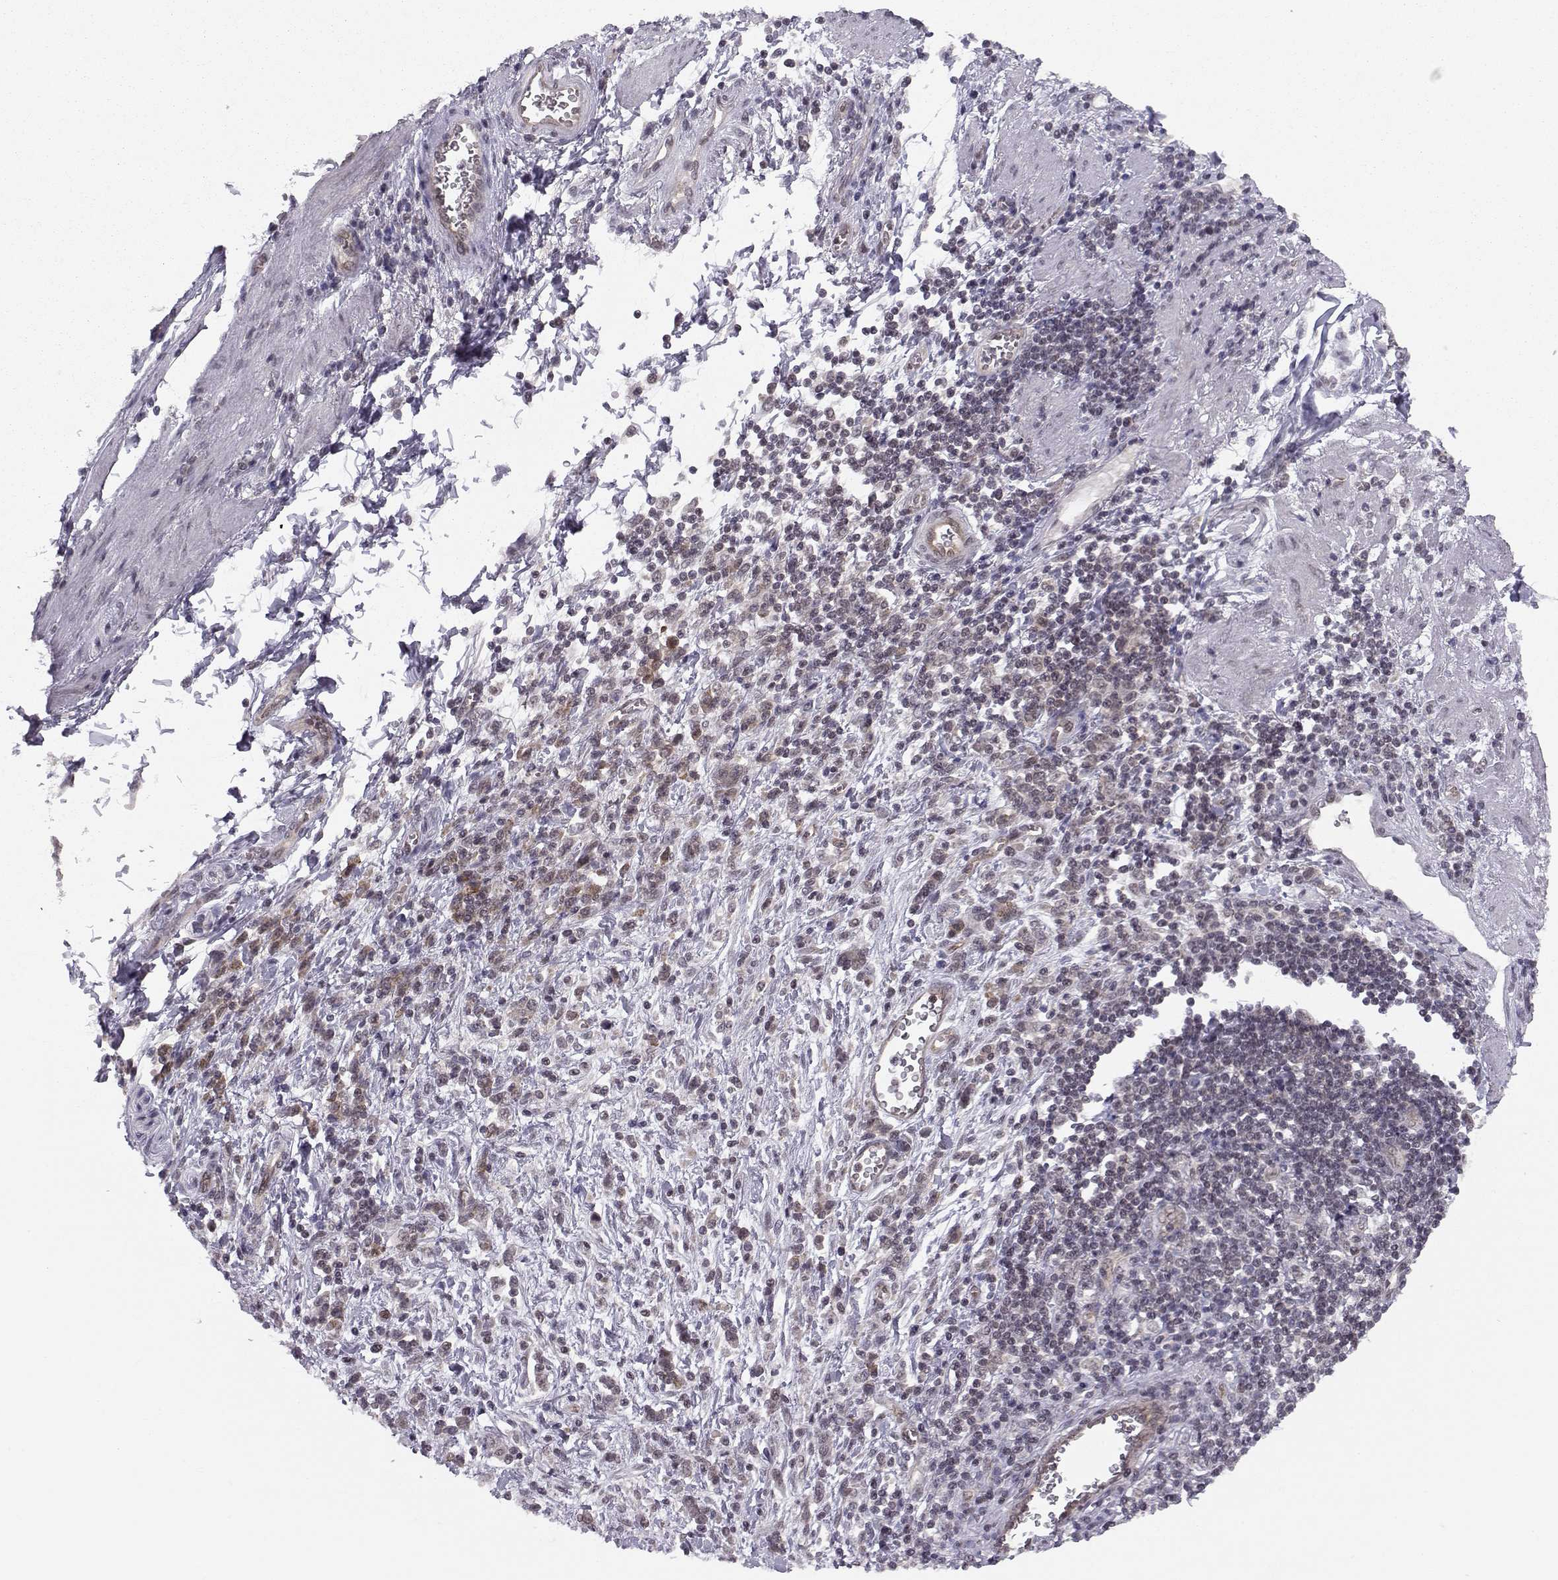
{"staining": {"intensity": "weak", "quantity": "<25%", "location": "cytoplasmic/membranous"}, "tissue": "stomach cancer", "cell_type": "Tumor cells", "image_type": "cancer", "snomed": [{"axis": "morphology", "description": "Adenocarcinoma, NOS"}, {"axis": "topography", "description": "Stomach"}], "caption": "Stomach cancer (adenocarcinoma) was stained to show a protein in brown. There is no significant expression in tumor cells. (DAB immunohistochemistry (IHC) visualized using brightfield microscopy, high magnification).", "gene": "KIF13B", "patient": {"sex": "female", "age": 57}}